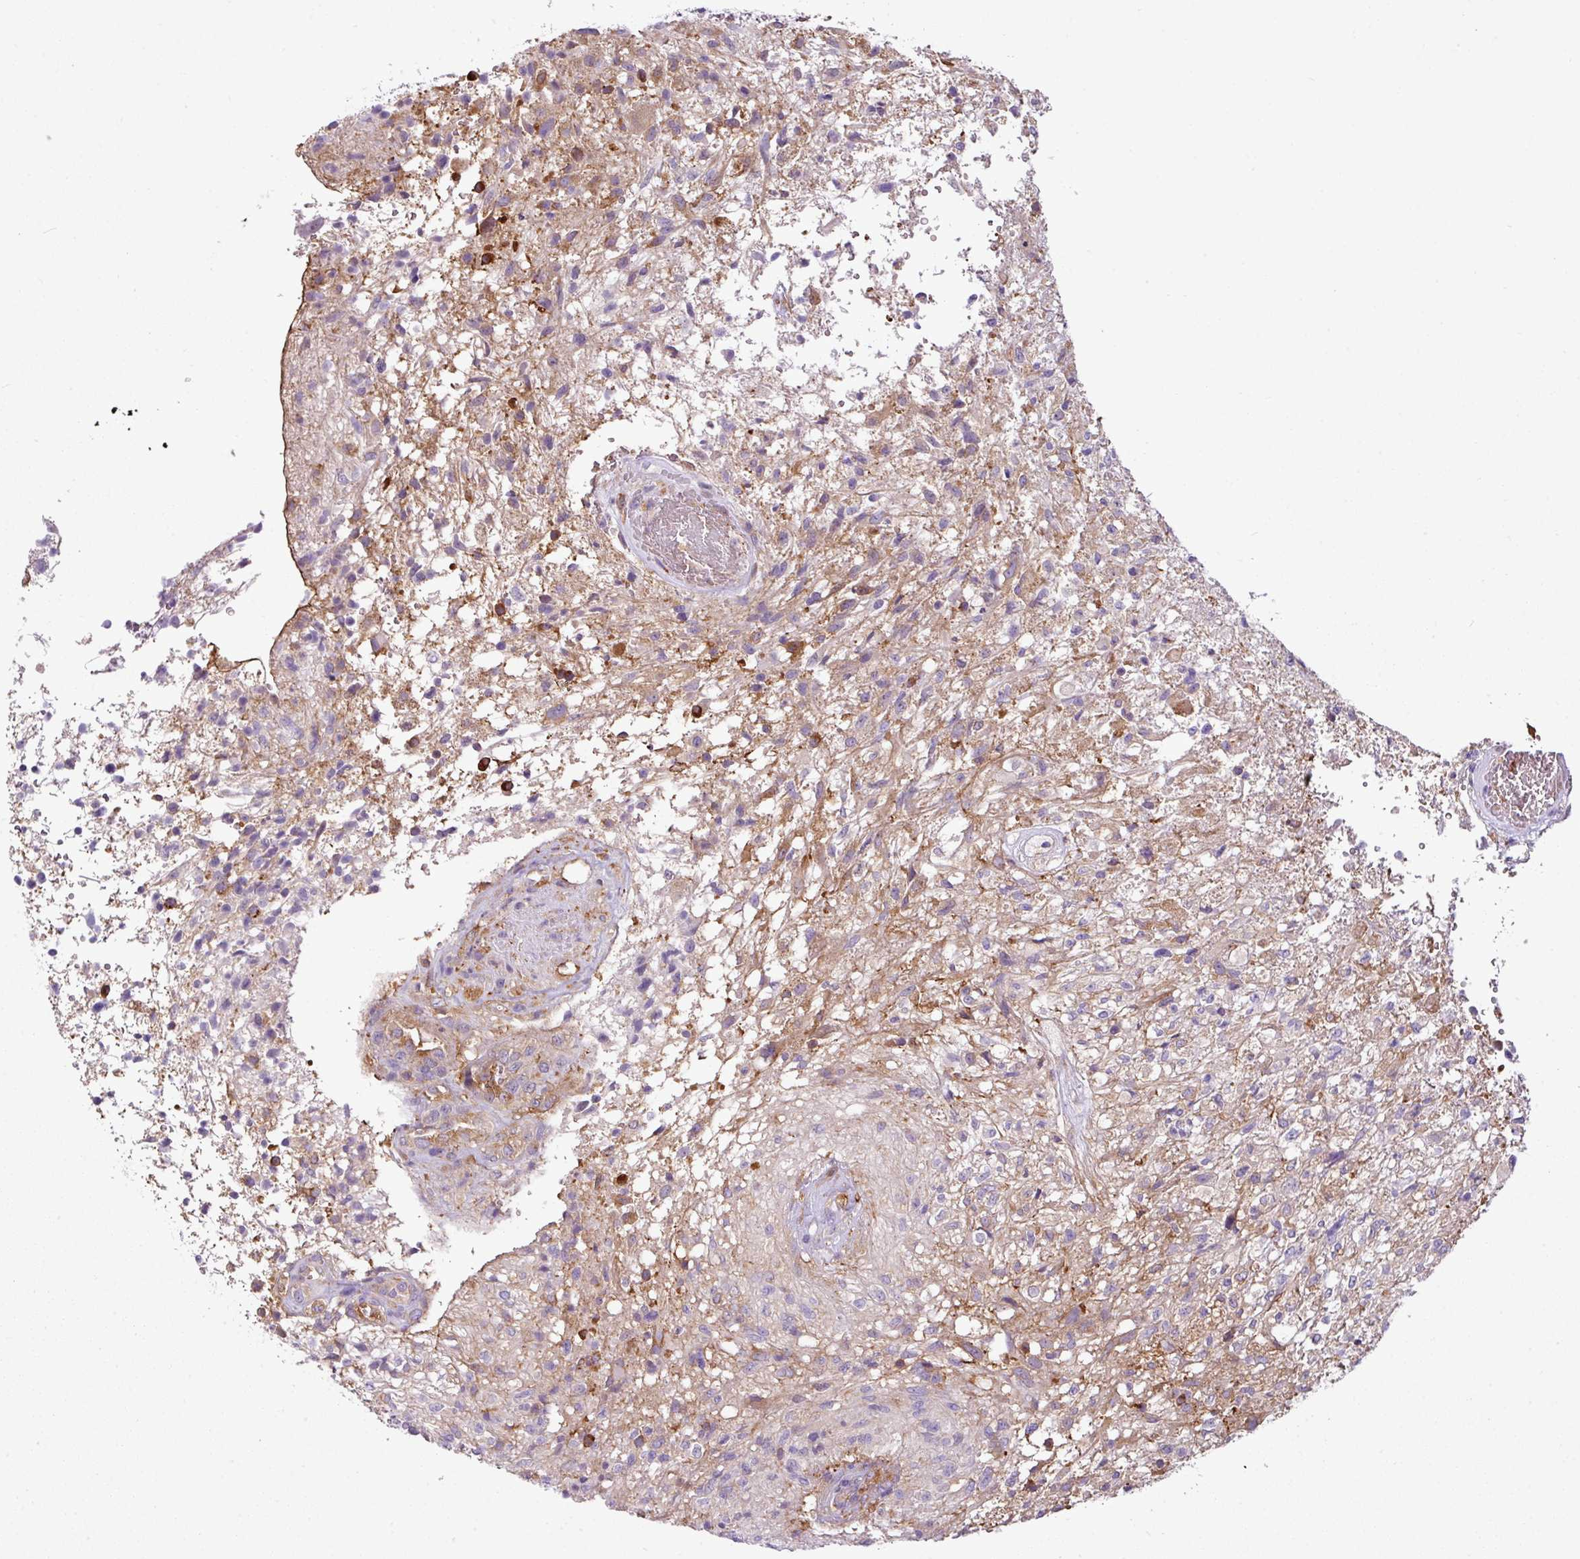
{"staining": {"intensity": "moderate", "quantity": "25%-75%", "location": "cytoplasmic/membranous"}, "tissue": "glioma", "cell_type": "Tumor cells", "image_type": "cancer", "snomed": [{"axis": "morphology", "description": "Glioma, malignant, High grade"}, {"axis": "topography", "description": "Brain"}], "caption": "Protein positivity by IHC shows moderate cytoplasmic/membranous staining in about 25%-75% of tumor cells in glioma. (IHC, brightfield microscopy, high magnification).", "gene": "XNDC1N", "patient": {"sex": "male", "age": 56}}